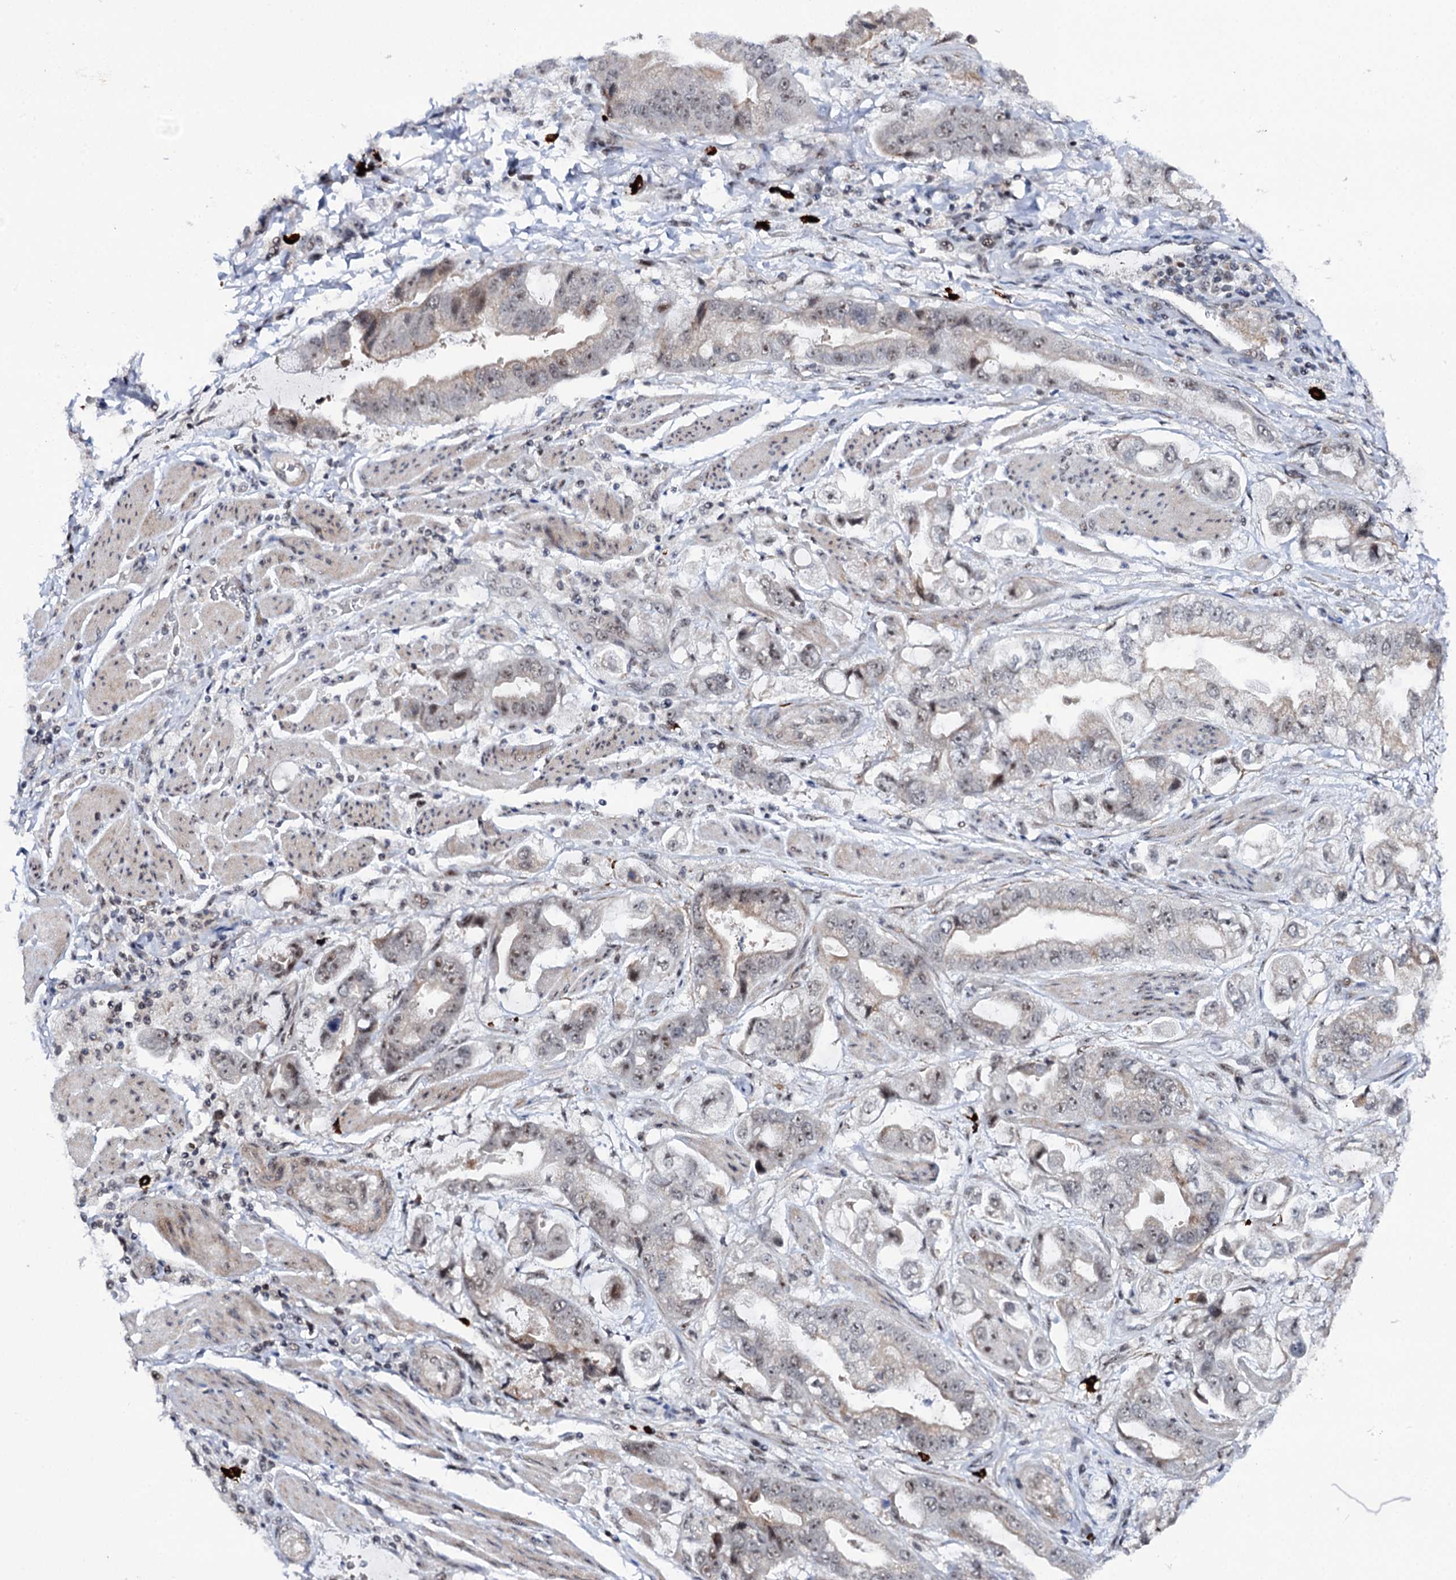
{"staining": {"intensity": "weak", "quantity": "<25%", "location": "nuclear"}, "tissue": "stomach cancer", "cell_type": "Tumor cells", "image_type": "cancer", "snomed": [{"axis": "morphology", "description": "Adenocarcinoma, NOS"}, {"axis": "topography", "description": "Stomach"}], "caption": "Tumor cells are negative for protein expression in human adenocarcinoma (stomach).", "gene": "BUD13", "patient": {"sex": "male", "age": 62}}